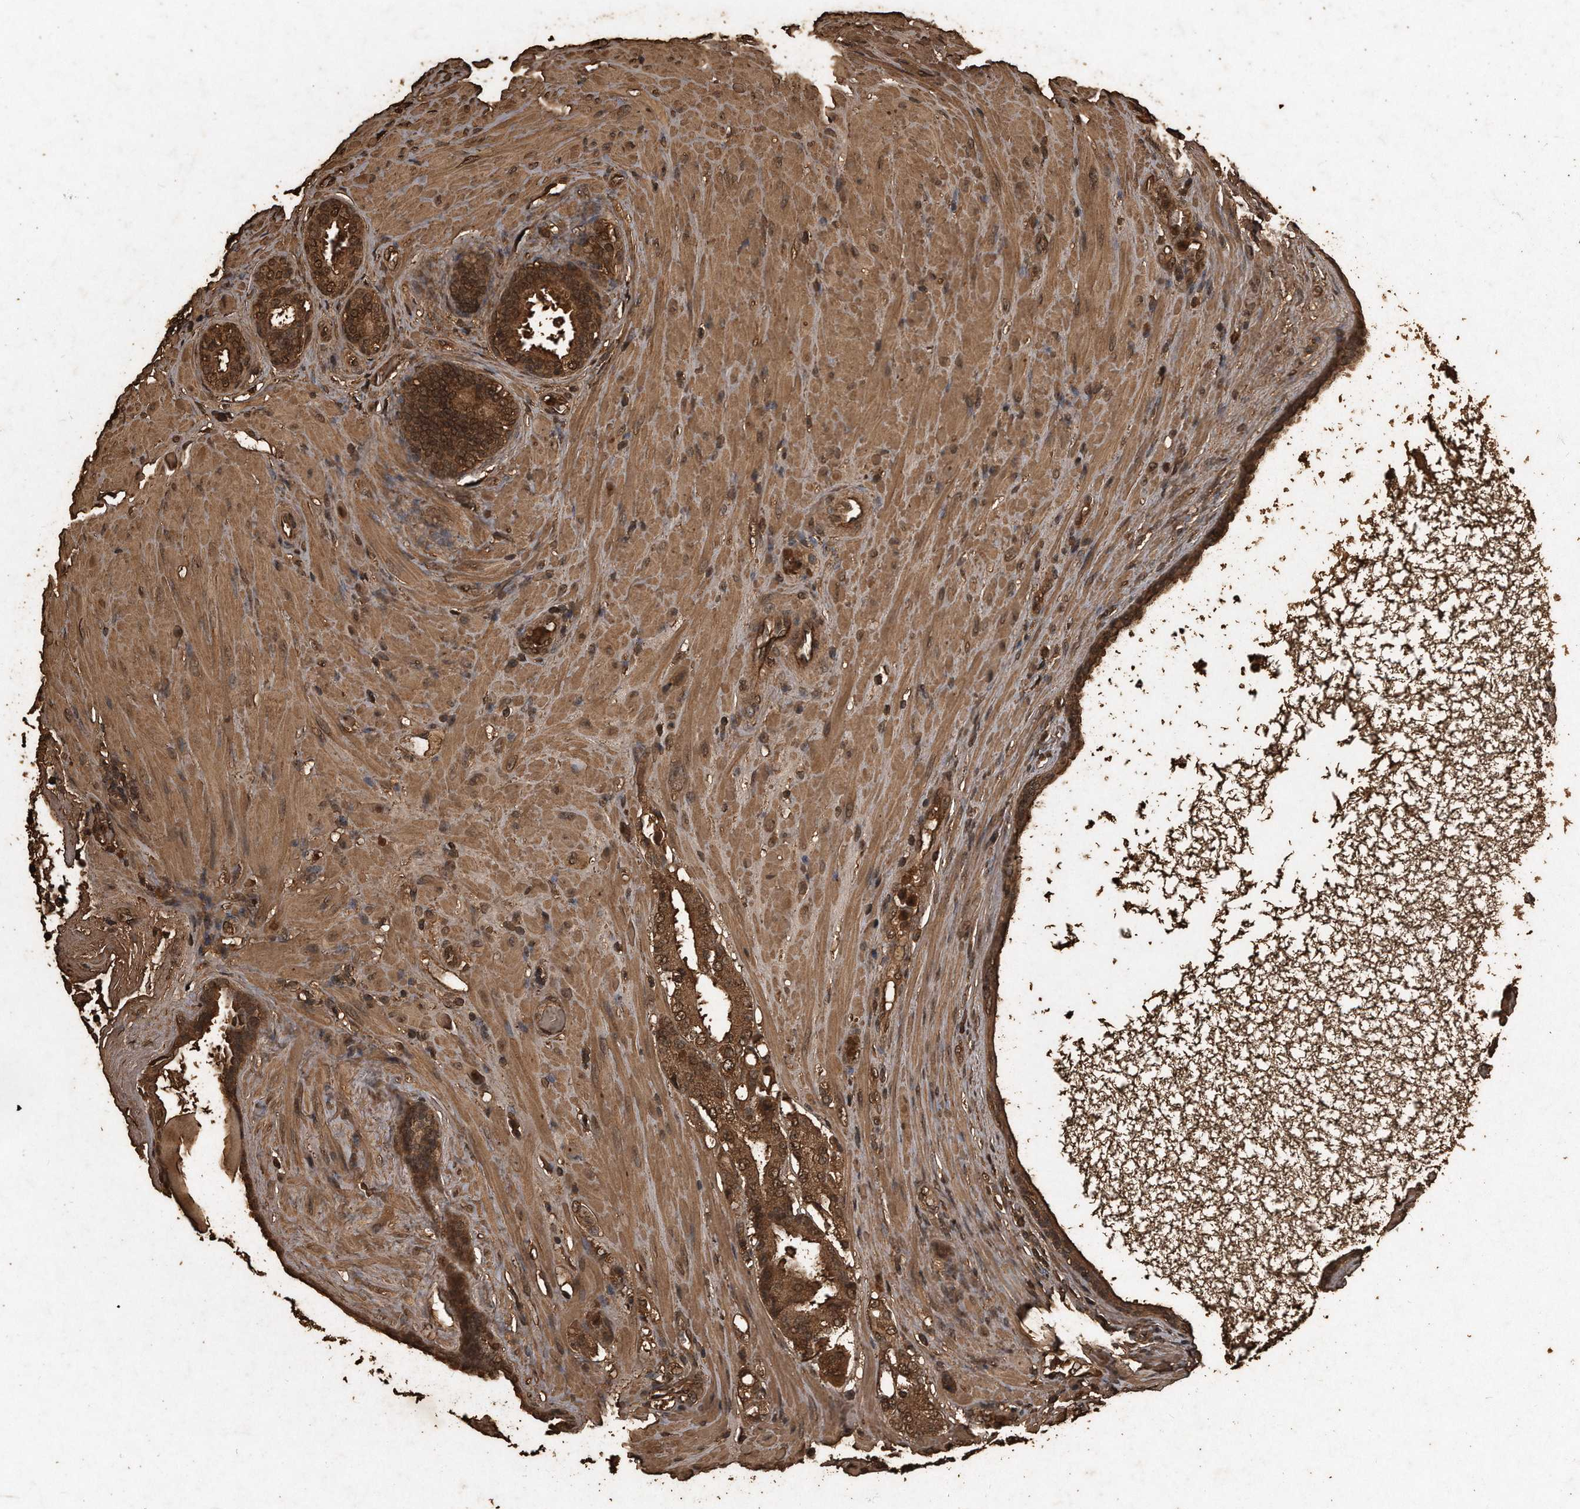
{"staining": {"intensity": "strong", "quantity": ">75%", "location": "cytoplasmic/membranous,nuclear"}, "tissue": "prostate cancer", "cell_type": "Tumor cells", "image_type": "cancer", "snomed": [{"axis": "morphology", "description": "Adenocarcinoma, Low grade"}, {"axis": "topography", "description": "Prostate"}], "caption": "This is an image of immunohistochemistry (IHC) staining of prostate adenocarcinoma (low-grade), which shows strong staining in the cytoplasmic/membranous and nuclear of tumor cells.", "gene": "CFLAR", "patient": {"sex": "male", "age": 69}}